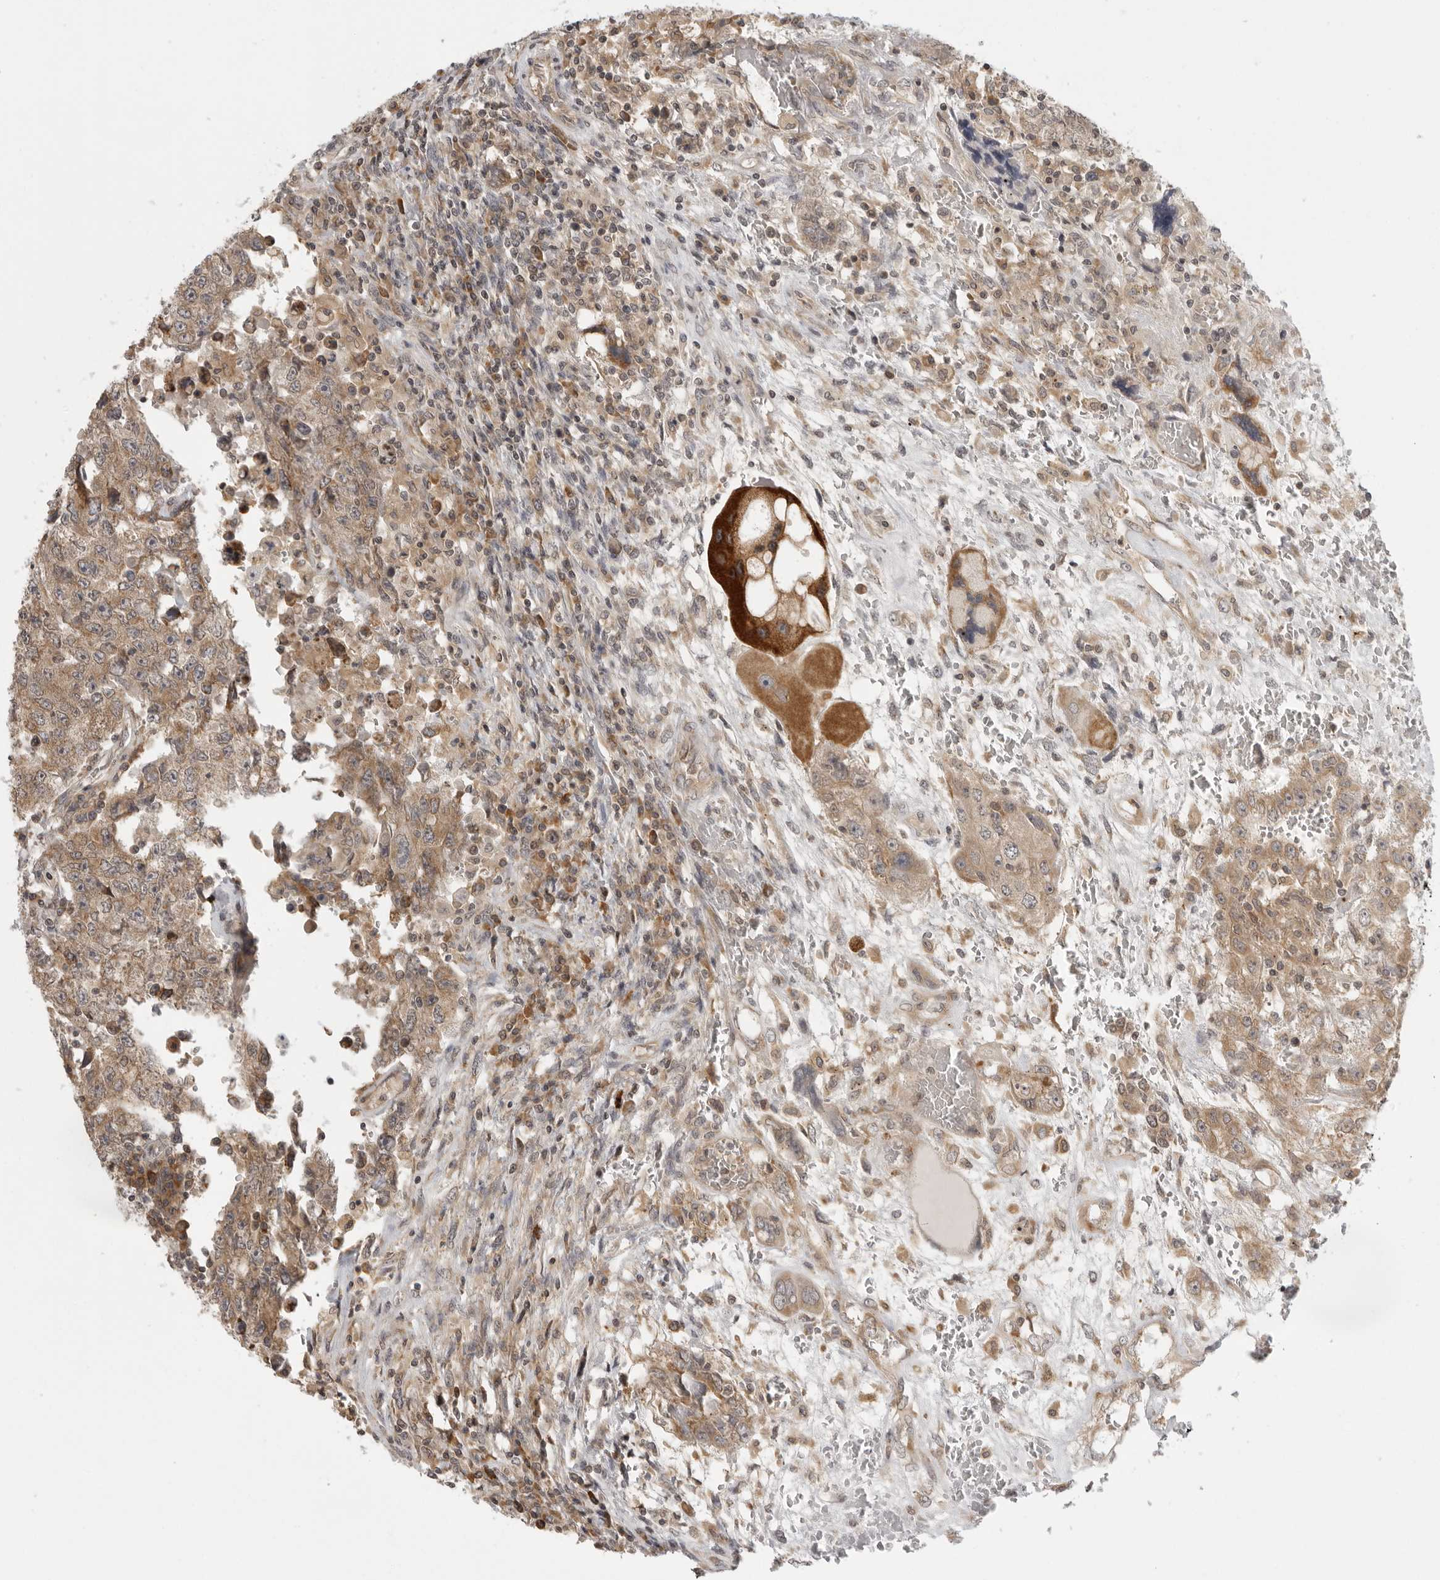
{"staining": {"intensity": "moderate", "quantity": ">75%", "location": "cytoplasmic/membranous"}, "tissue": "testis cancer", "cell_type": "Tumor cells", "image_type": "cancer", "snomed": [{"axis": "morphology", "description": "Carcinoma, Embryonal, NOS"}, {"axis": "topography", "description": "Testis"}], "caption": "Immunohistochemistry (IHC) of testis cancer exhibits medium levels of moderate cytoplasmic/membranous positivity in about >75% of tumor cells.", "gene": "PRRC2A", "patient": {"sex": "male", "age": 26}}